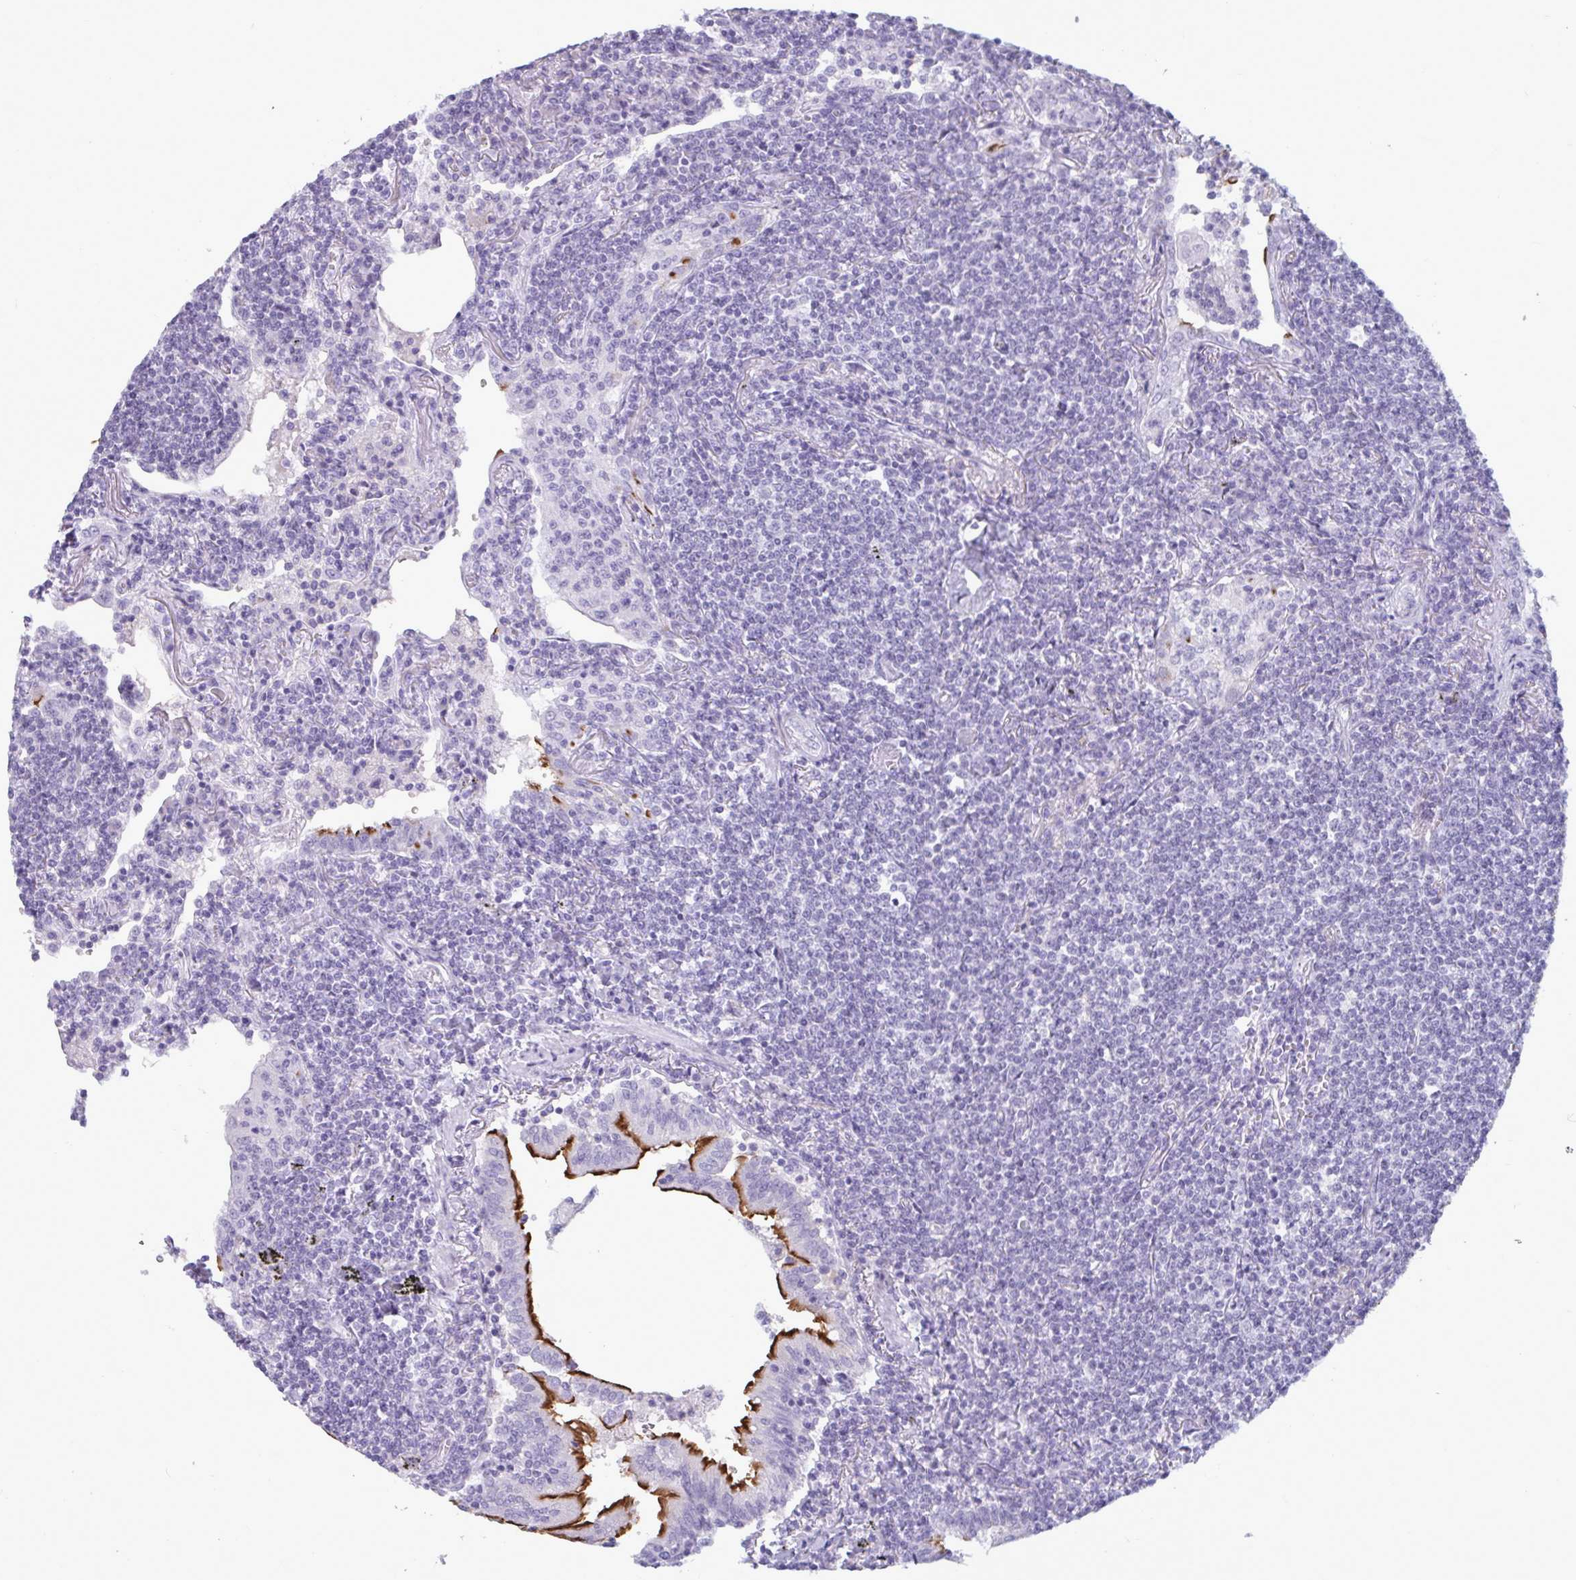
{"staining": {"intensity": "negative", "quantity": "none", "location": "none"}, "tissue": "lymphoma", "cell_type": "Tumor cells", "image_type": "cancer", "snomed": [{"axis": "morphology", "description": "Malignant lymphoma, non-Hodgkin's type, Low grade"}, {"axis": "topography", "description": "Lung"}], "caption": "Photomicrograph shows no protein positivity in tumor cells of lymphoma tissue.", "gene": "BBS10", "patient": {"sex": "female", "age": 71}}